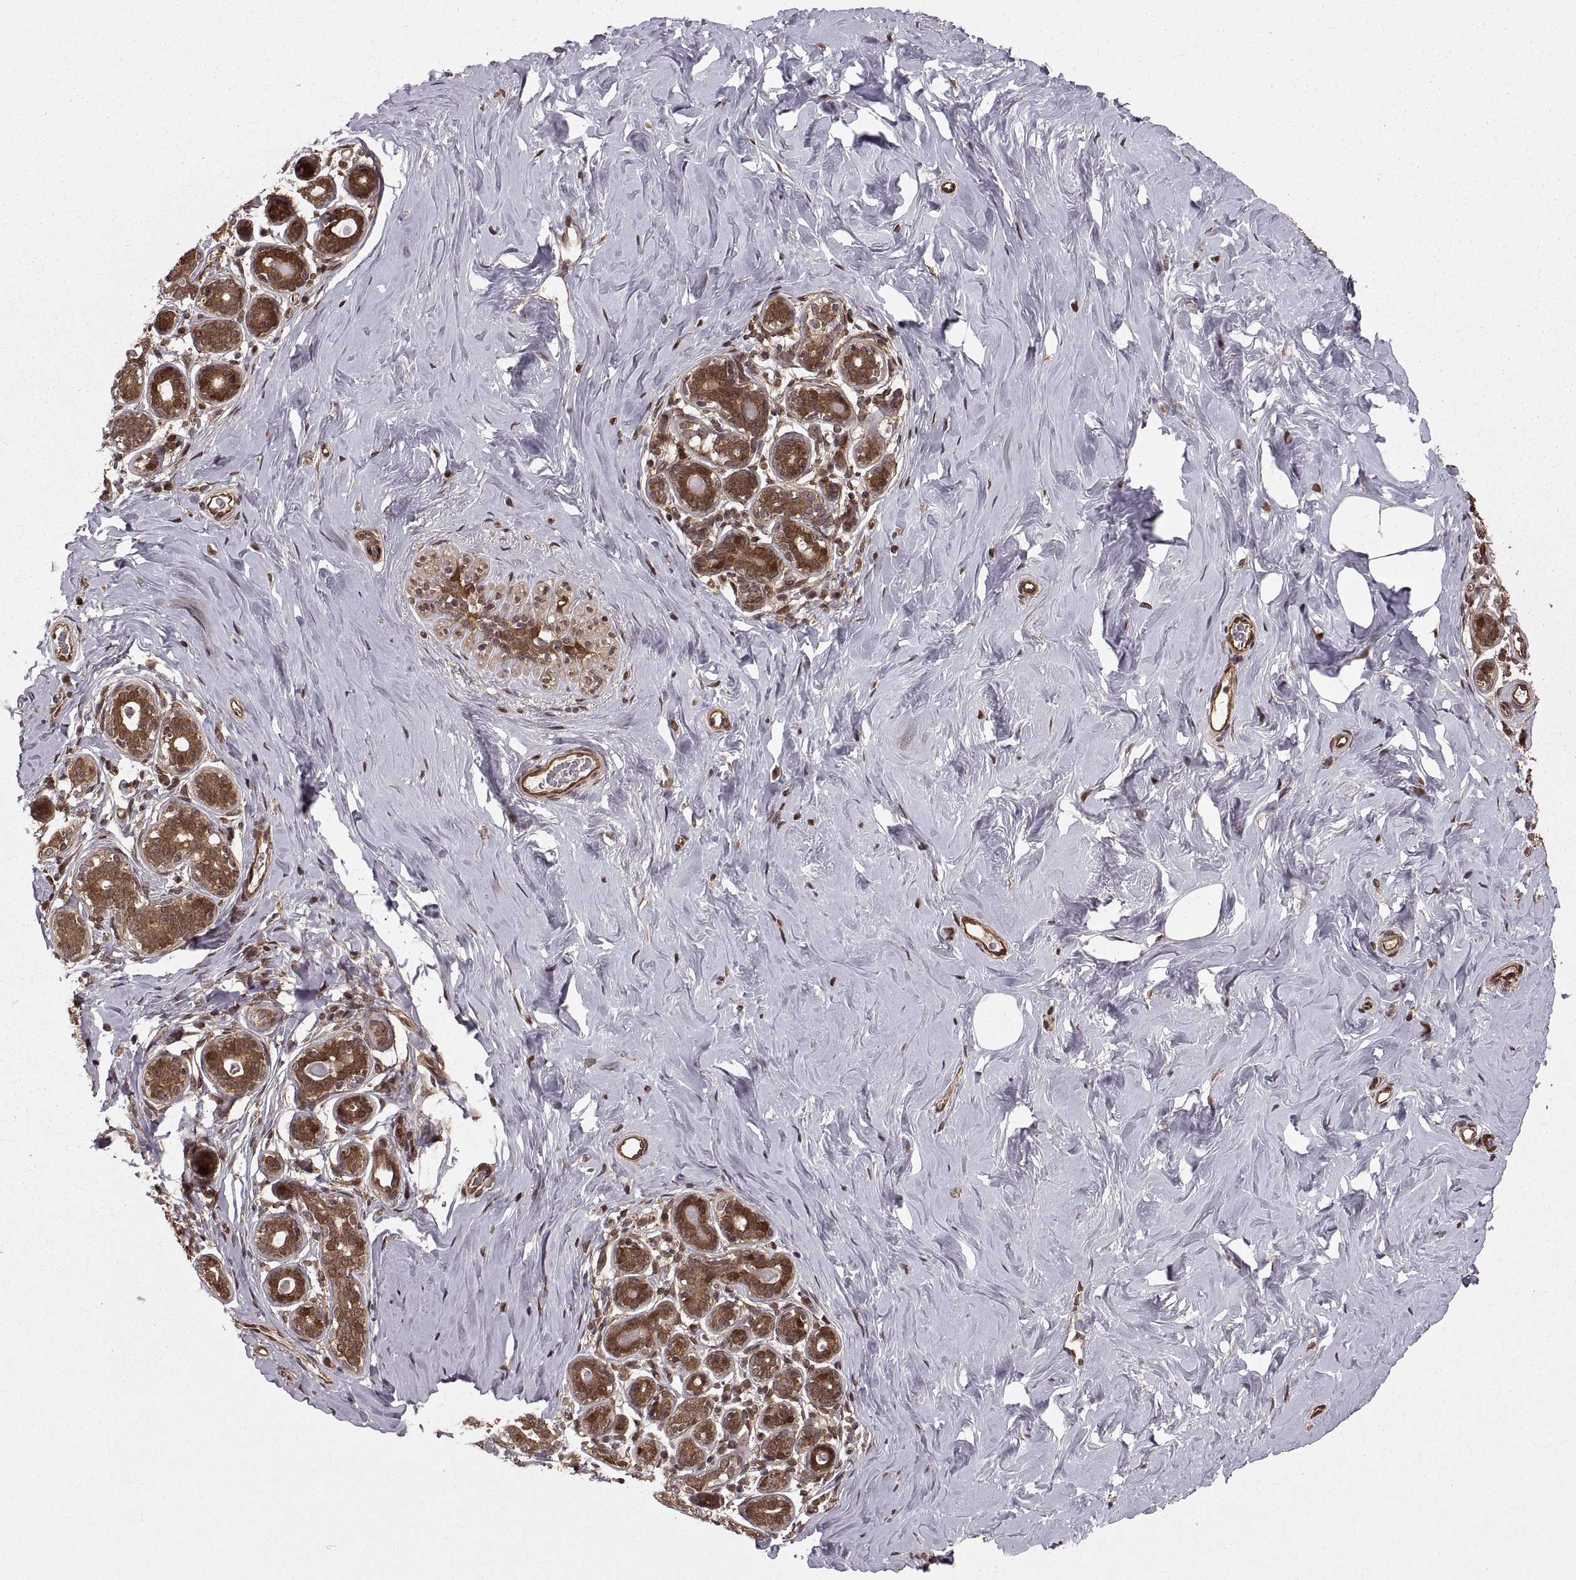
{"staining": {"intensity": "moderate", "quantity": ">75%", "location": "nuclear"}, "tissue": "breast", "cell_type": "Adipocytes", "image_type": "normal", "snomed": [{"axis": "morphology", "description": "Normal tissue, NOS"}, {"axis": "topography", "description": "Skin"}, {"axis": "topography", "description": "Breast"}], "caption": "Protein staining of benign breast exhibits moderate nuclear expression in about >75% of adipocytes.", "gene": "DEDD", "patient": {"sex": "female", "age": 43}}